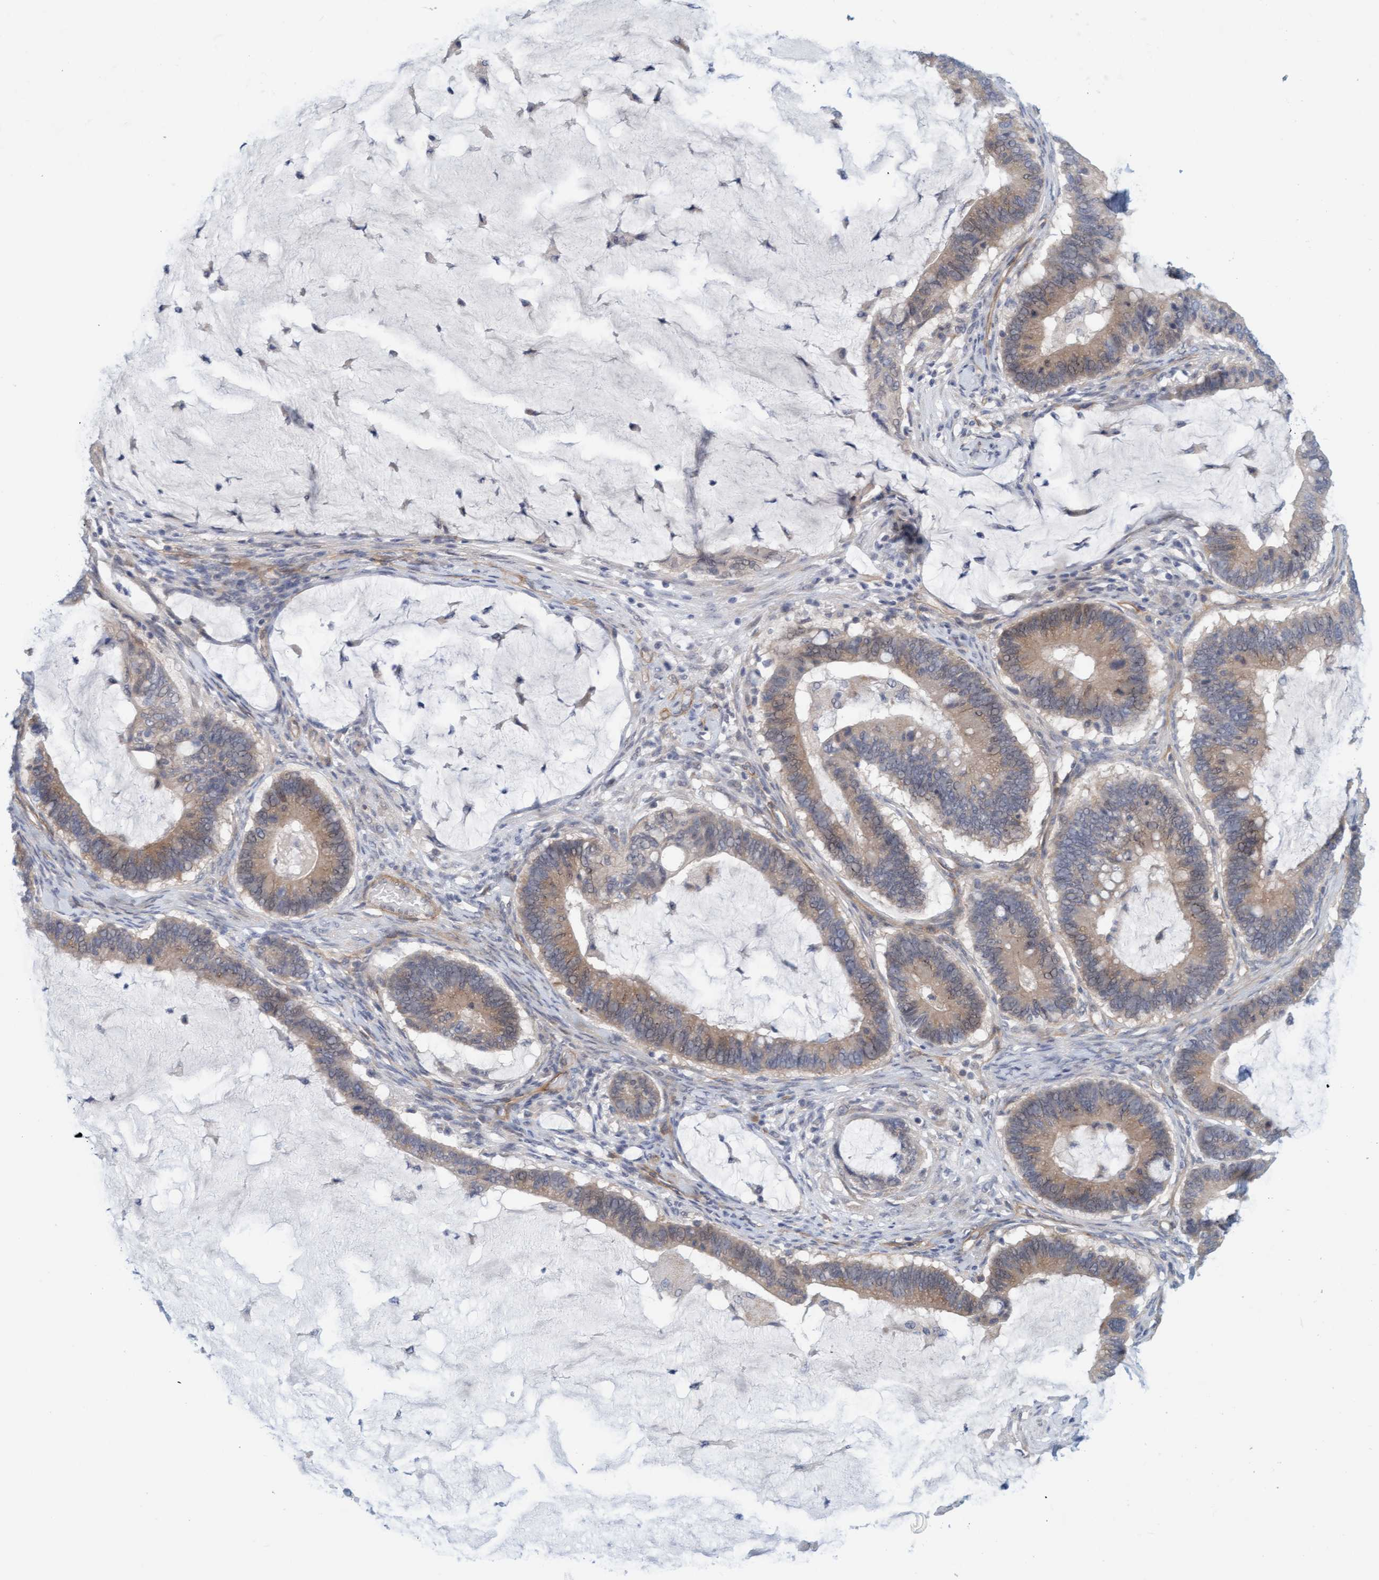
{"staining": {"intensity": "weak", "quantity": "25%-75%", "location": "cytoplasmic/membranous"}, "tissue": "ovarian cancer", "cell_type": "Tumor cells", "image_type": "cancer", "snomed": [{"axis": "morphology", "description": "Cystadenocarcinoma, mucinous, NOS"}, {"axis": "topography", "description": "Ovary"}], "caption": "There is low levels of weak cytoplasmic/membranous positivity in tumor cells of ovarian cancer, as demonstrated by immunohistochemical staining (brown color).", "gene": "TSTD2", "patient": {"sex": "female", "age": 61}}